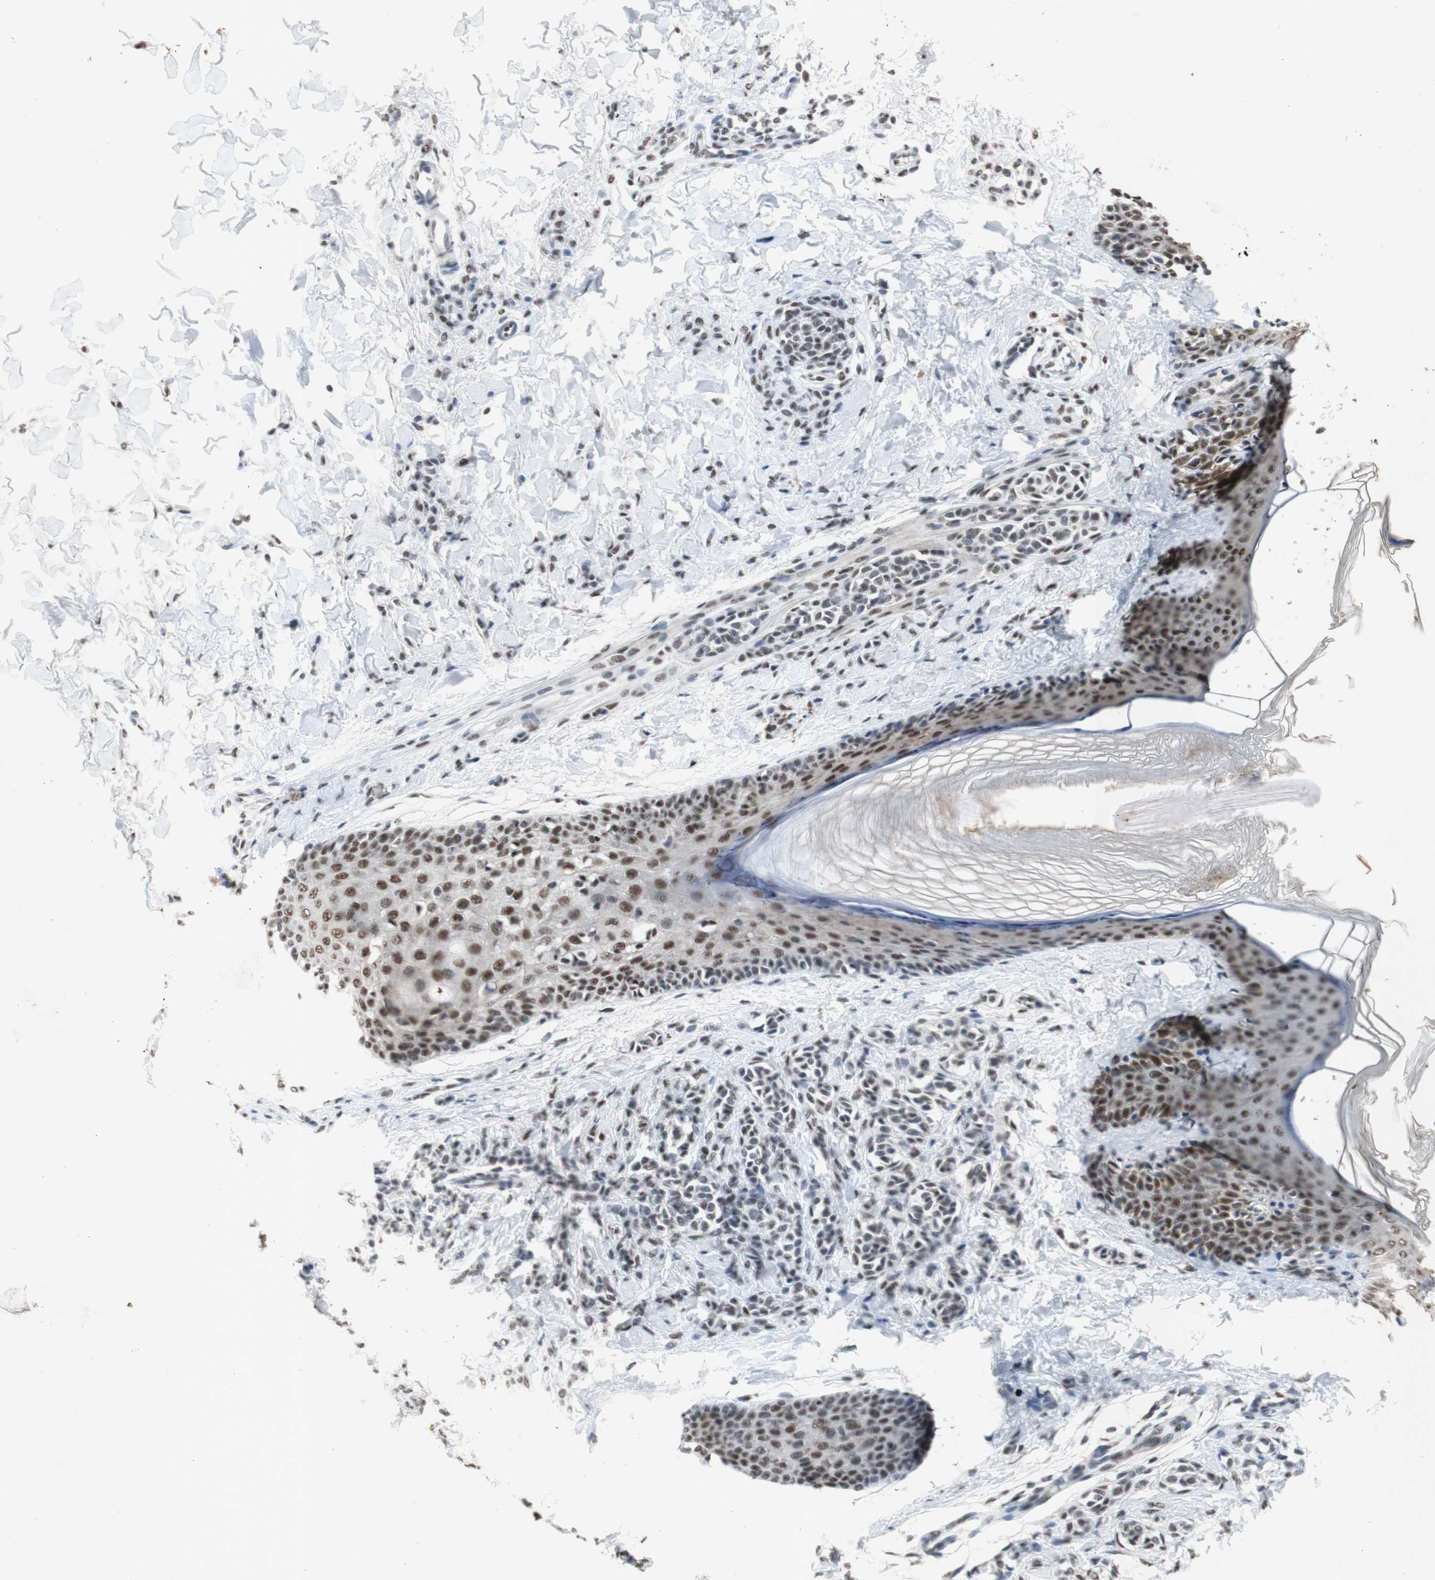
{"staining": {"intensity": "weak", "quantity": ">75%", "location": "nuclear"}, "tissue": "skin", "cell_type": "Fibroblasts", "image_type": "normal", "snomed": [{"axis": "morphology", "description": "Normal tissue, NOS"}, {"axis": "topography", "description": "Skin"}], "caption": "Immunohistochemical staining of unremarkable human skin shows >75% levels of weak nuclear protein positivity in approximately >75% of fibroblasts. (DAB (3,3'-diaminobenzidine) IHC with brightfield microscopy, high magnification).", "gene": "SNRPB", "patient": {"sex": "male", "age": 16}}